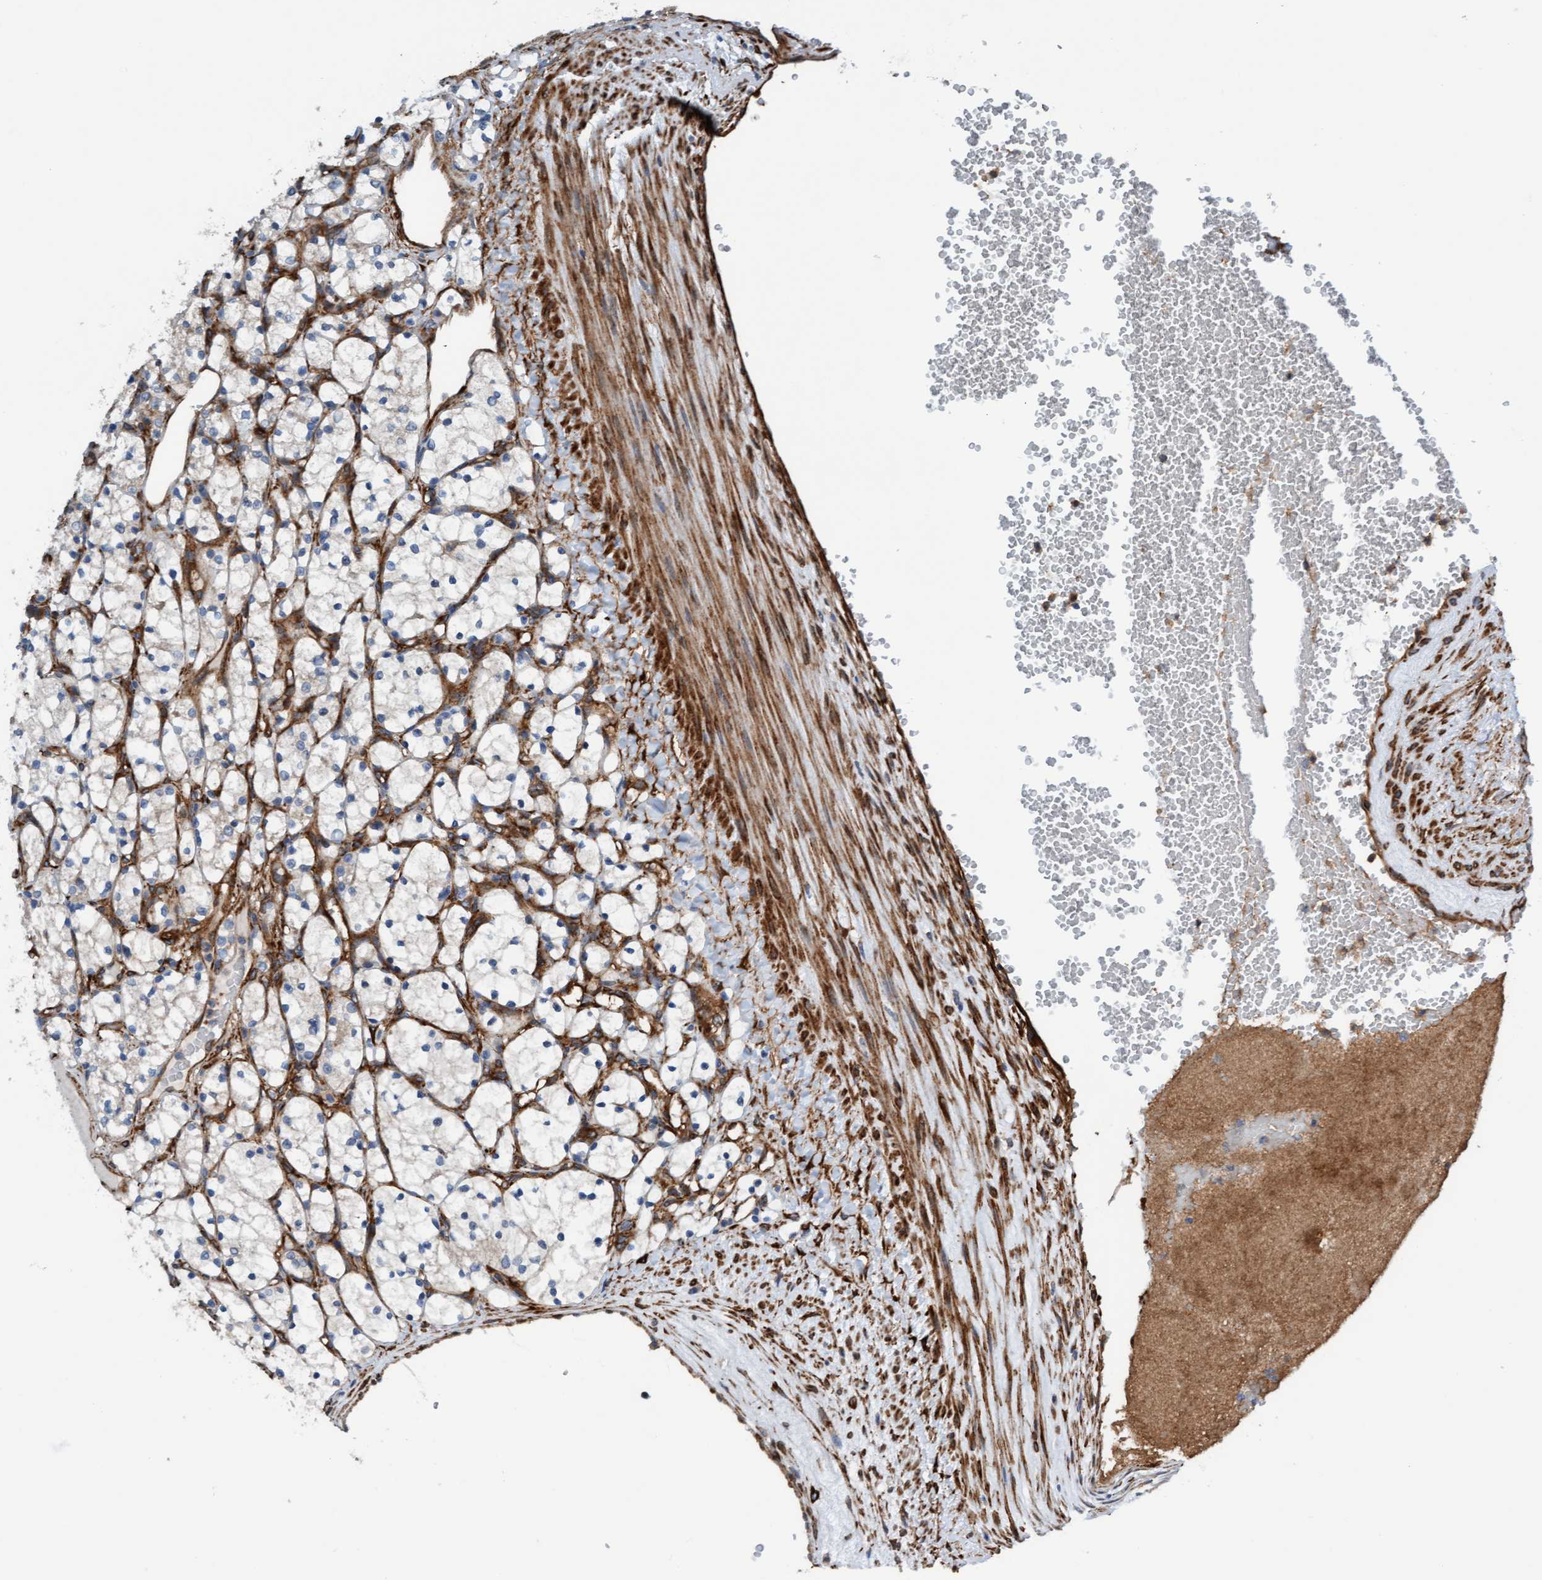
{"staining": {"intensity": "negative", "quantity": "none", "location": "none"}, "tissue": "renal cancer", "cell_type": "Tumor cells", "image_type": "cancer", "snomed": [{"axis": "morphology", "description": "Adenocarcinoma, NOS"}, {"axis": "topography", "description": "Kidney"}], "caption": "Immunohistochemistry micrograph of human adenocarcinoma (renal) stained for a protein (brown), which exhibits no staining in tumor cells. (DAB immunohistochemistry (IHC) visualized using brightfield microscopy, high magnification).", "gene": "FMNL3", "patient": {"sex": "female", "age": 69}}